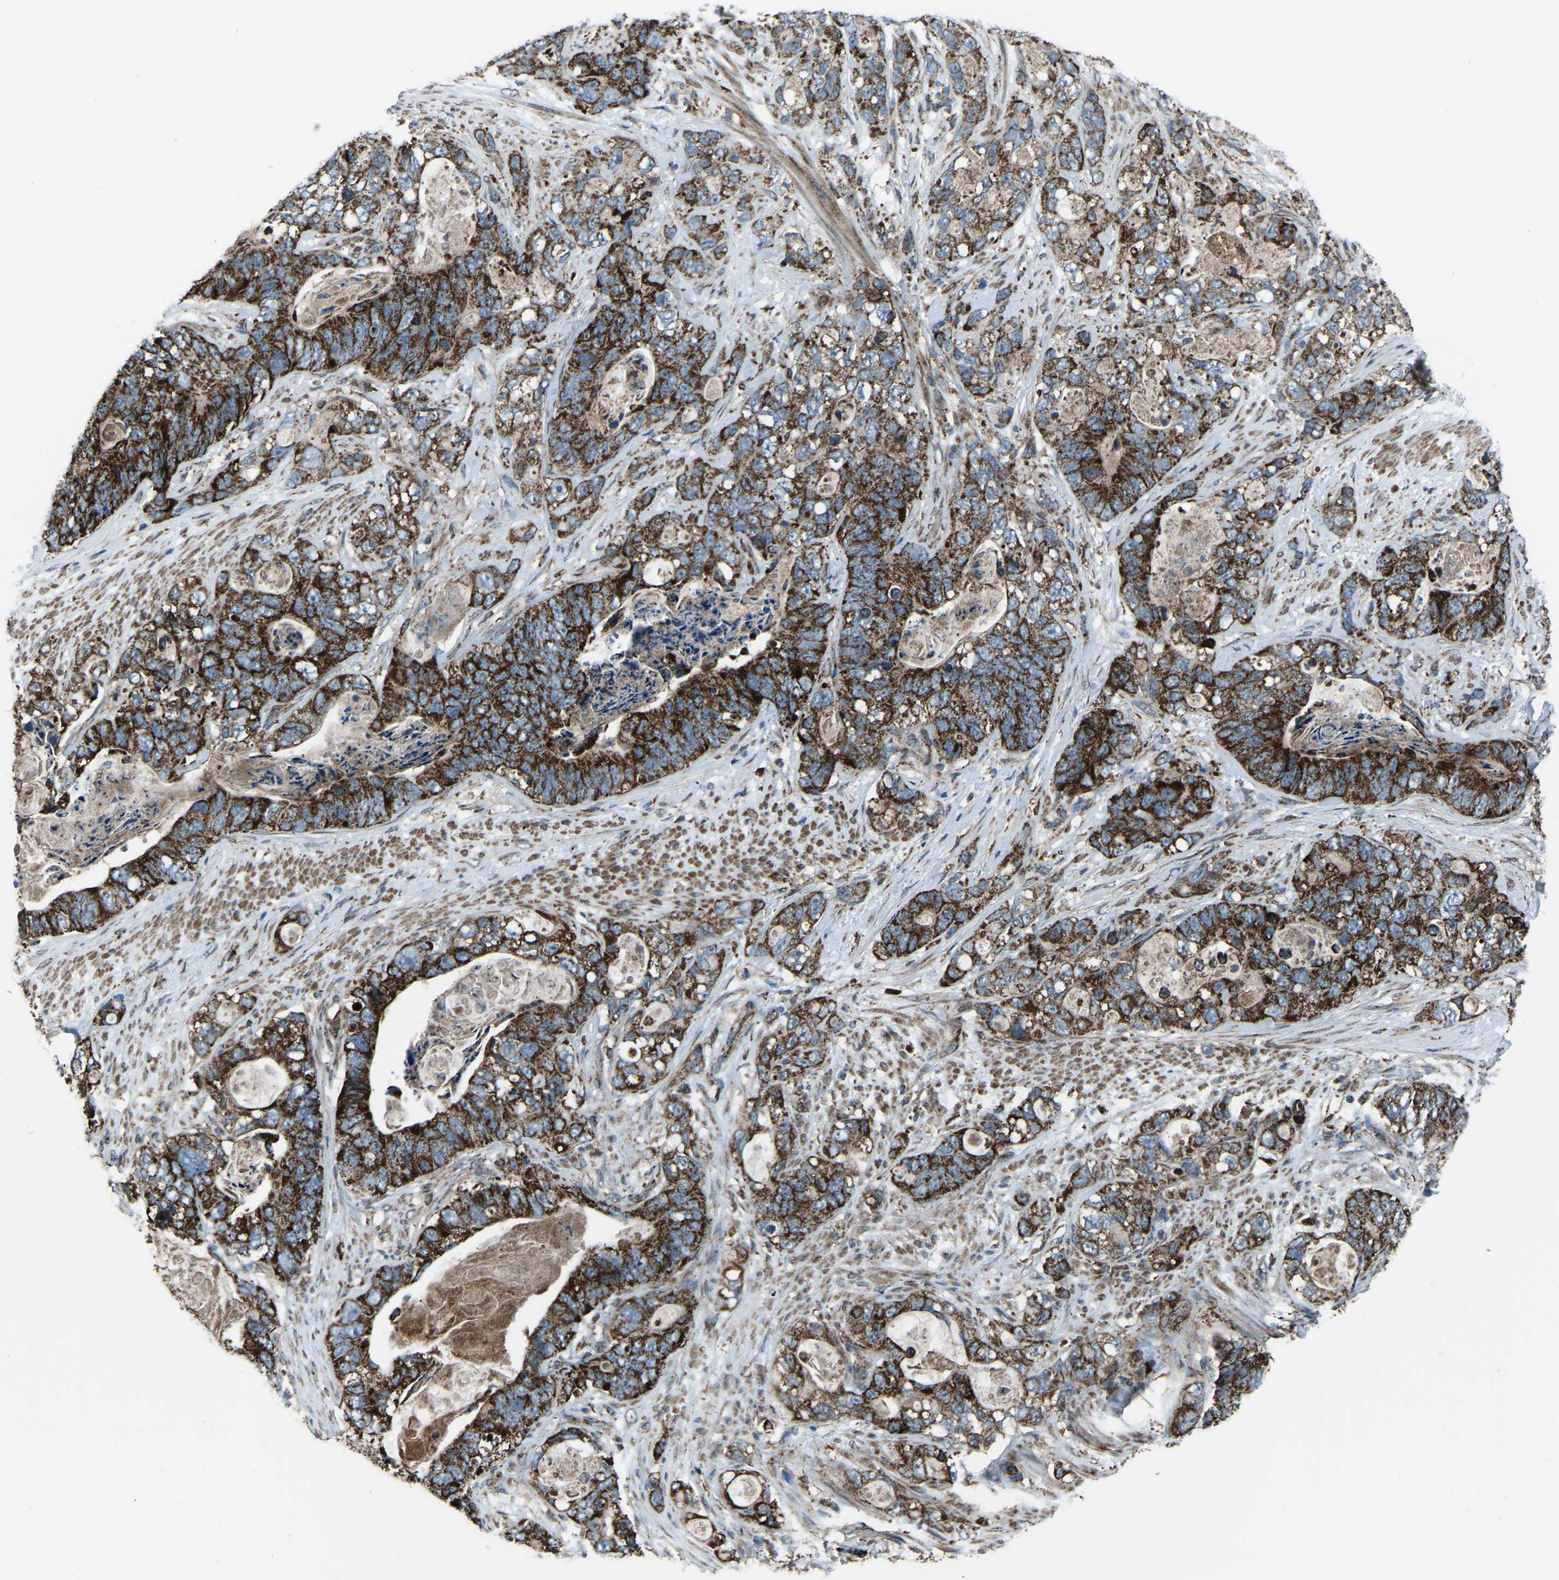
{"staining": {"intensity": "strong", "quantity": ">75%", "location": "cytoplasmic/membranous"}, "tissue": "stomach cancer", "cell_type": "Tumor cells", "image_type": "cancer", "snomed": [{"axis": "morphology", "description": "Normal tissue, NOS"}, {"axis": "morphology", "description": "Adenocarcinoma, NOS"}, {"axis": "topography", "description": "Stomach"}], "caption": "Stomach cancer was stained to show a protein in brown. There is high levels of strong cytoplasmic/membranous positivity in about >75% of tumor cells. (DAB (3,3'-diaminobenzidine) IHC, brown staining for protein, blue staining for nuclei).", "gene": "AKR1A1", "patient": {"sex": "female", "age": 89}}